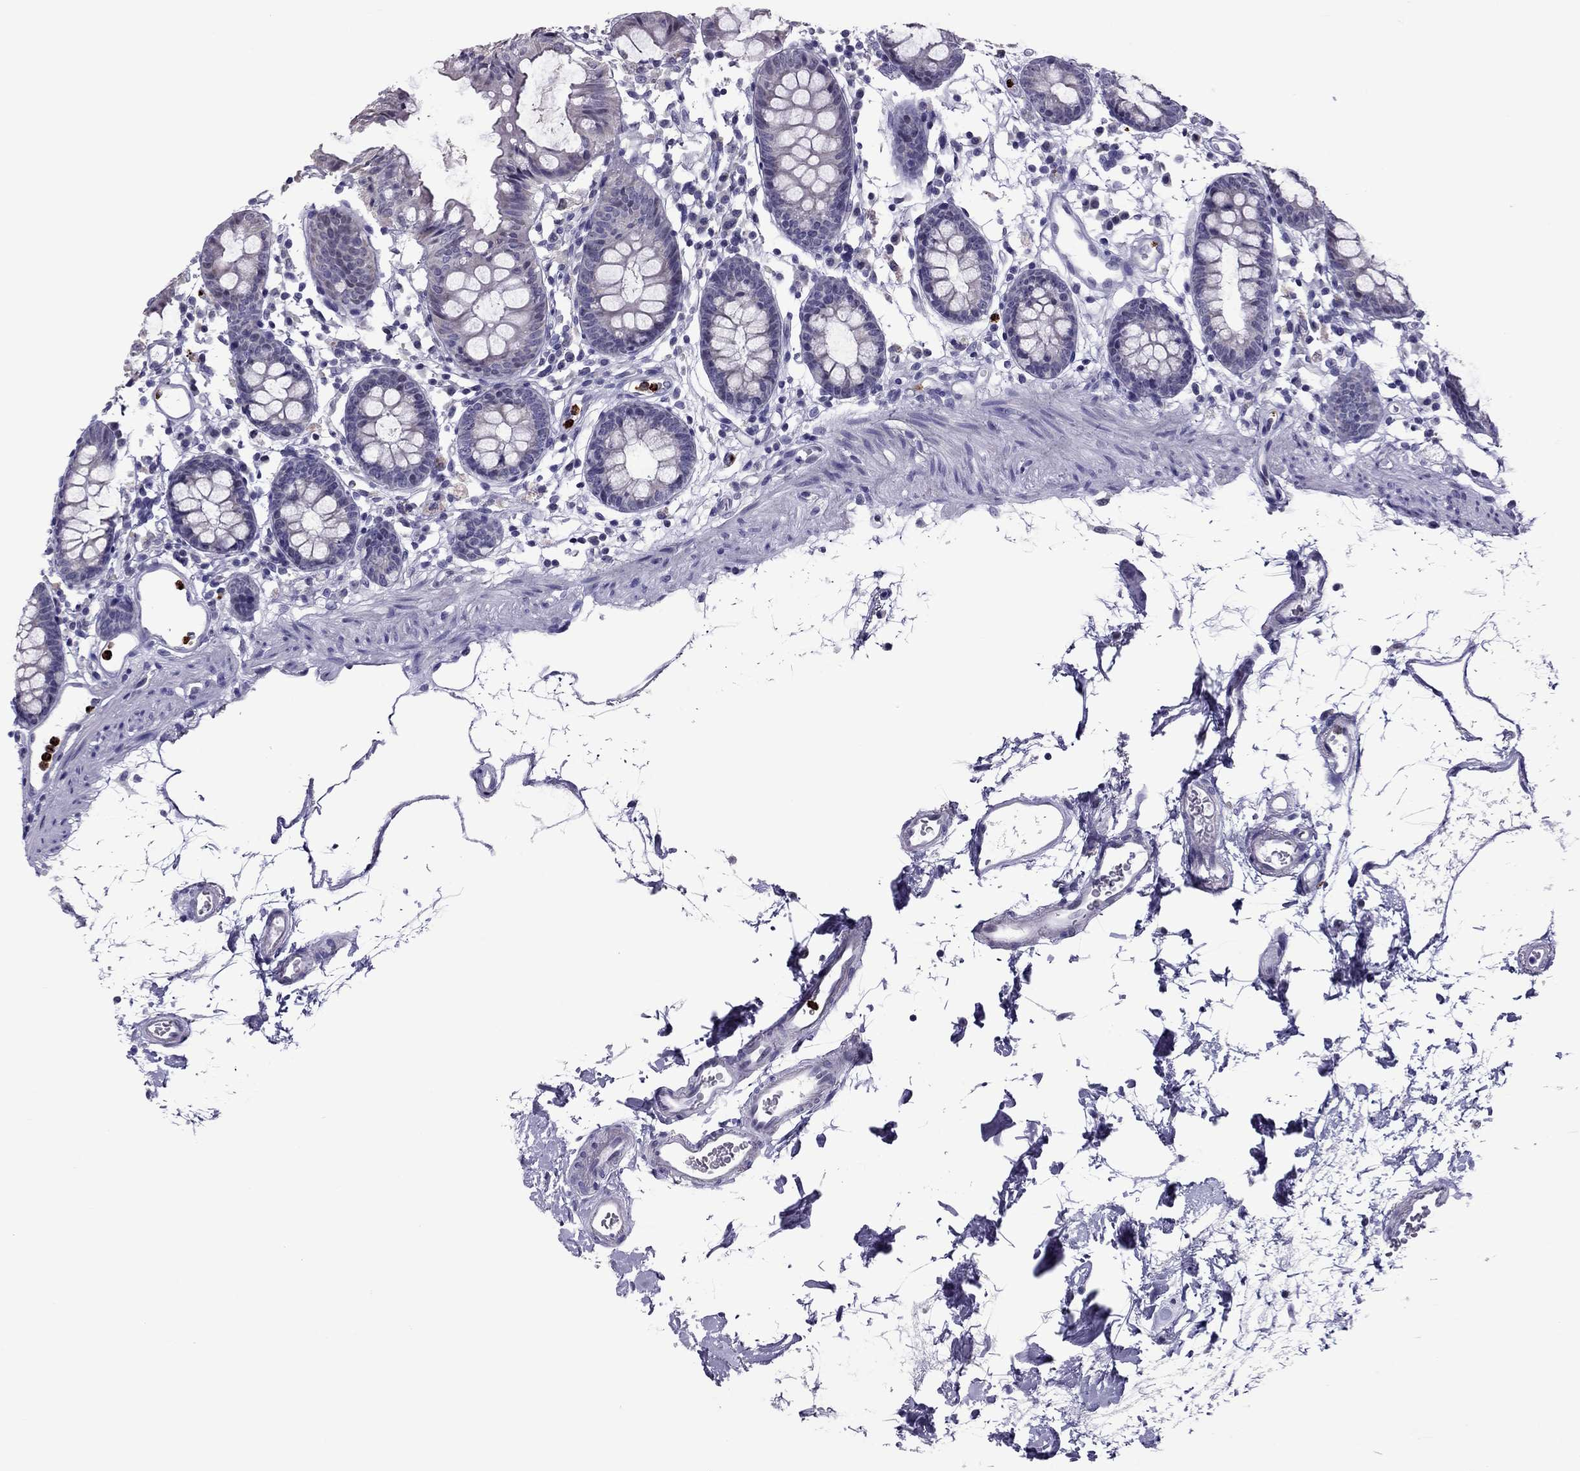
{"staining": {"intensity": "negative", "quantity": "none", "location": "none"}, "tissue": "colon", "cell_type": "Endothelial cells", "image_type": "normal", "snomed": [{"axis": "morphology", "description": "Normal tissue, NOS"}, {"axis": "topography", "description": "Colon"}], "caption": "The photomicrograph demonstrates no significant positivity in endothelial cells of colon. Nuclei are stained in blue.", "gene": "CCL27", "patient": {"sex": "female", "age": 84}}